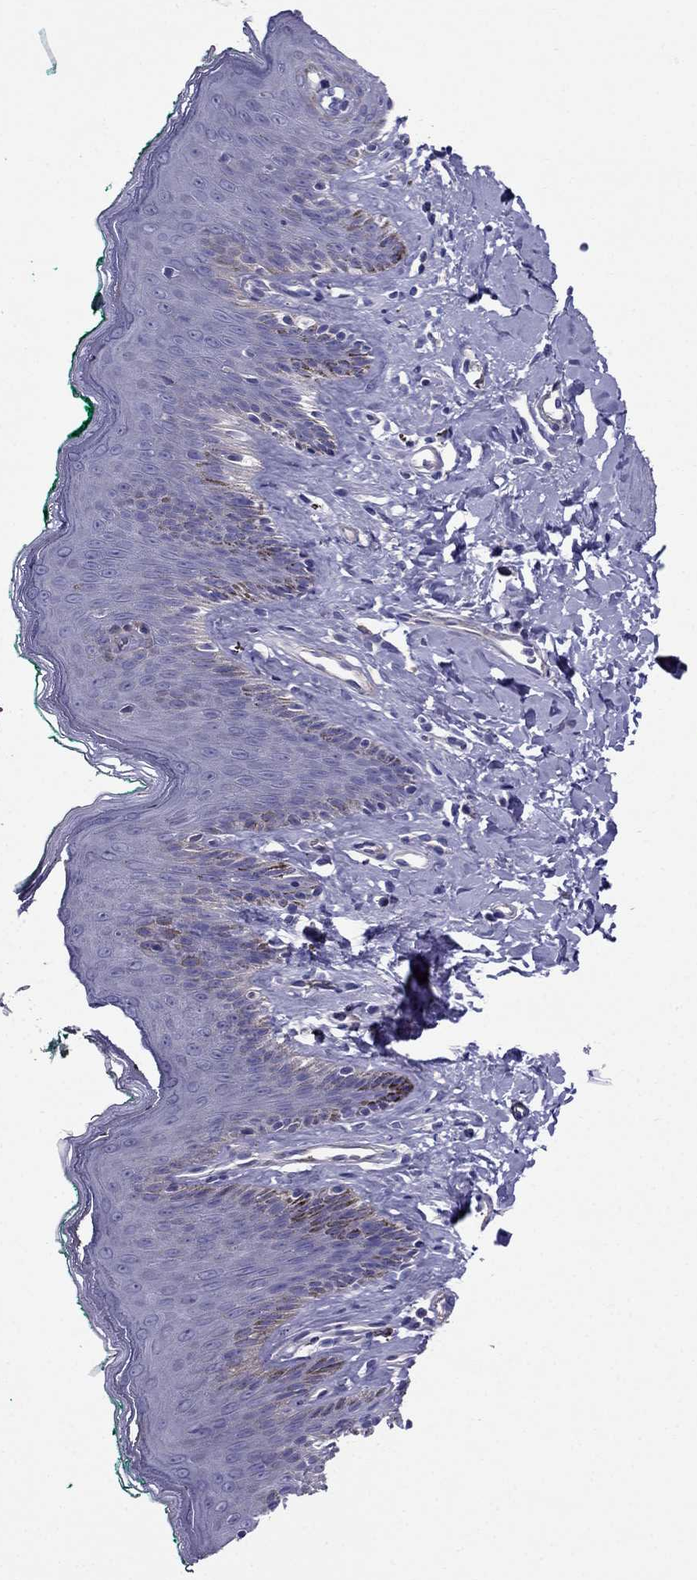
{"staining": {"intensity": "negative", "quantity": "none", "location": "none"}, "tissue": "skin", "cell_type": "Epidermal cells", "image_type": "normal", "snomed": [{"axis": "morphology", "description": "Normal tissue, NOS"}, {"axis": "topography", "description": "Vulva"}], "caption": "Immunohistochemistry micrograph of benign skin: human skin stained with DAB (3,3'-diaminobenzidine) shows no significant protein expression in epidermal cells.", "gene": "GPR50", "patient": {"sex": "female", "age": 66}}